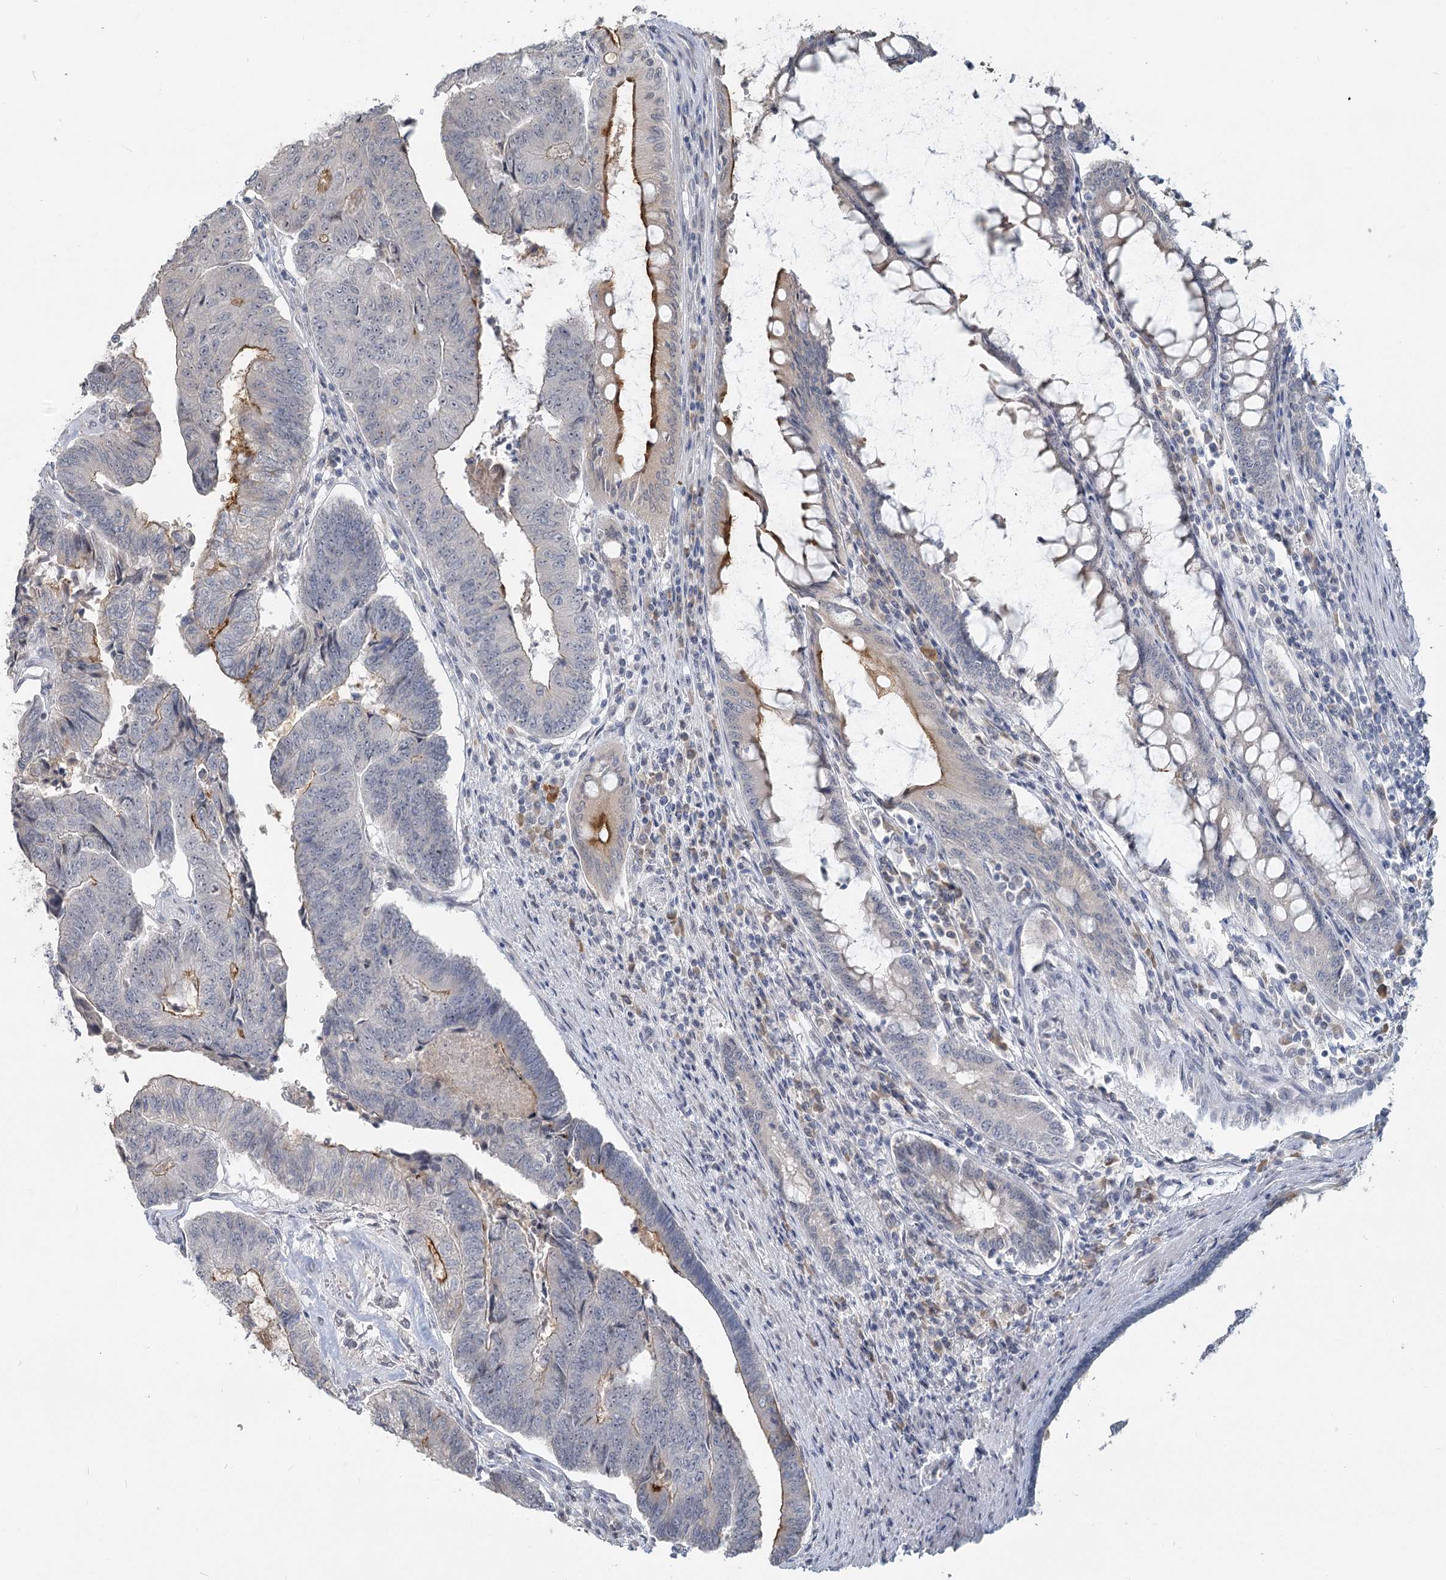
{"staining": {"intensity": "moderate", "quantity": "<25%", "location": "cytoplasmic/membranous"}, "tissue": "colorectal cancer", "cell_type": "Tumor cells", "image_type": "cancer", "snomed": [{"axis": "morphology", "description": "Adenocarcinoma, NOS"}, {"axis": "topography", "description": "Colon"}], "caption": "Colorectal adenocarcinoma stained for a protein displays moderate cytoplasmic/membranous positivity in tumor cells.", "gene": "SLC9A3", "patient": {"sex": "female", "age": 67}}